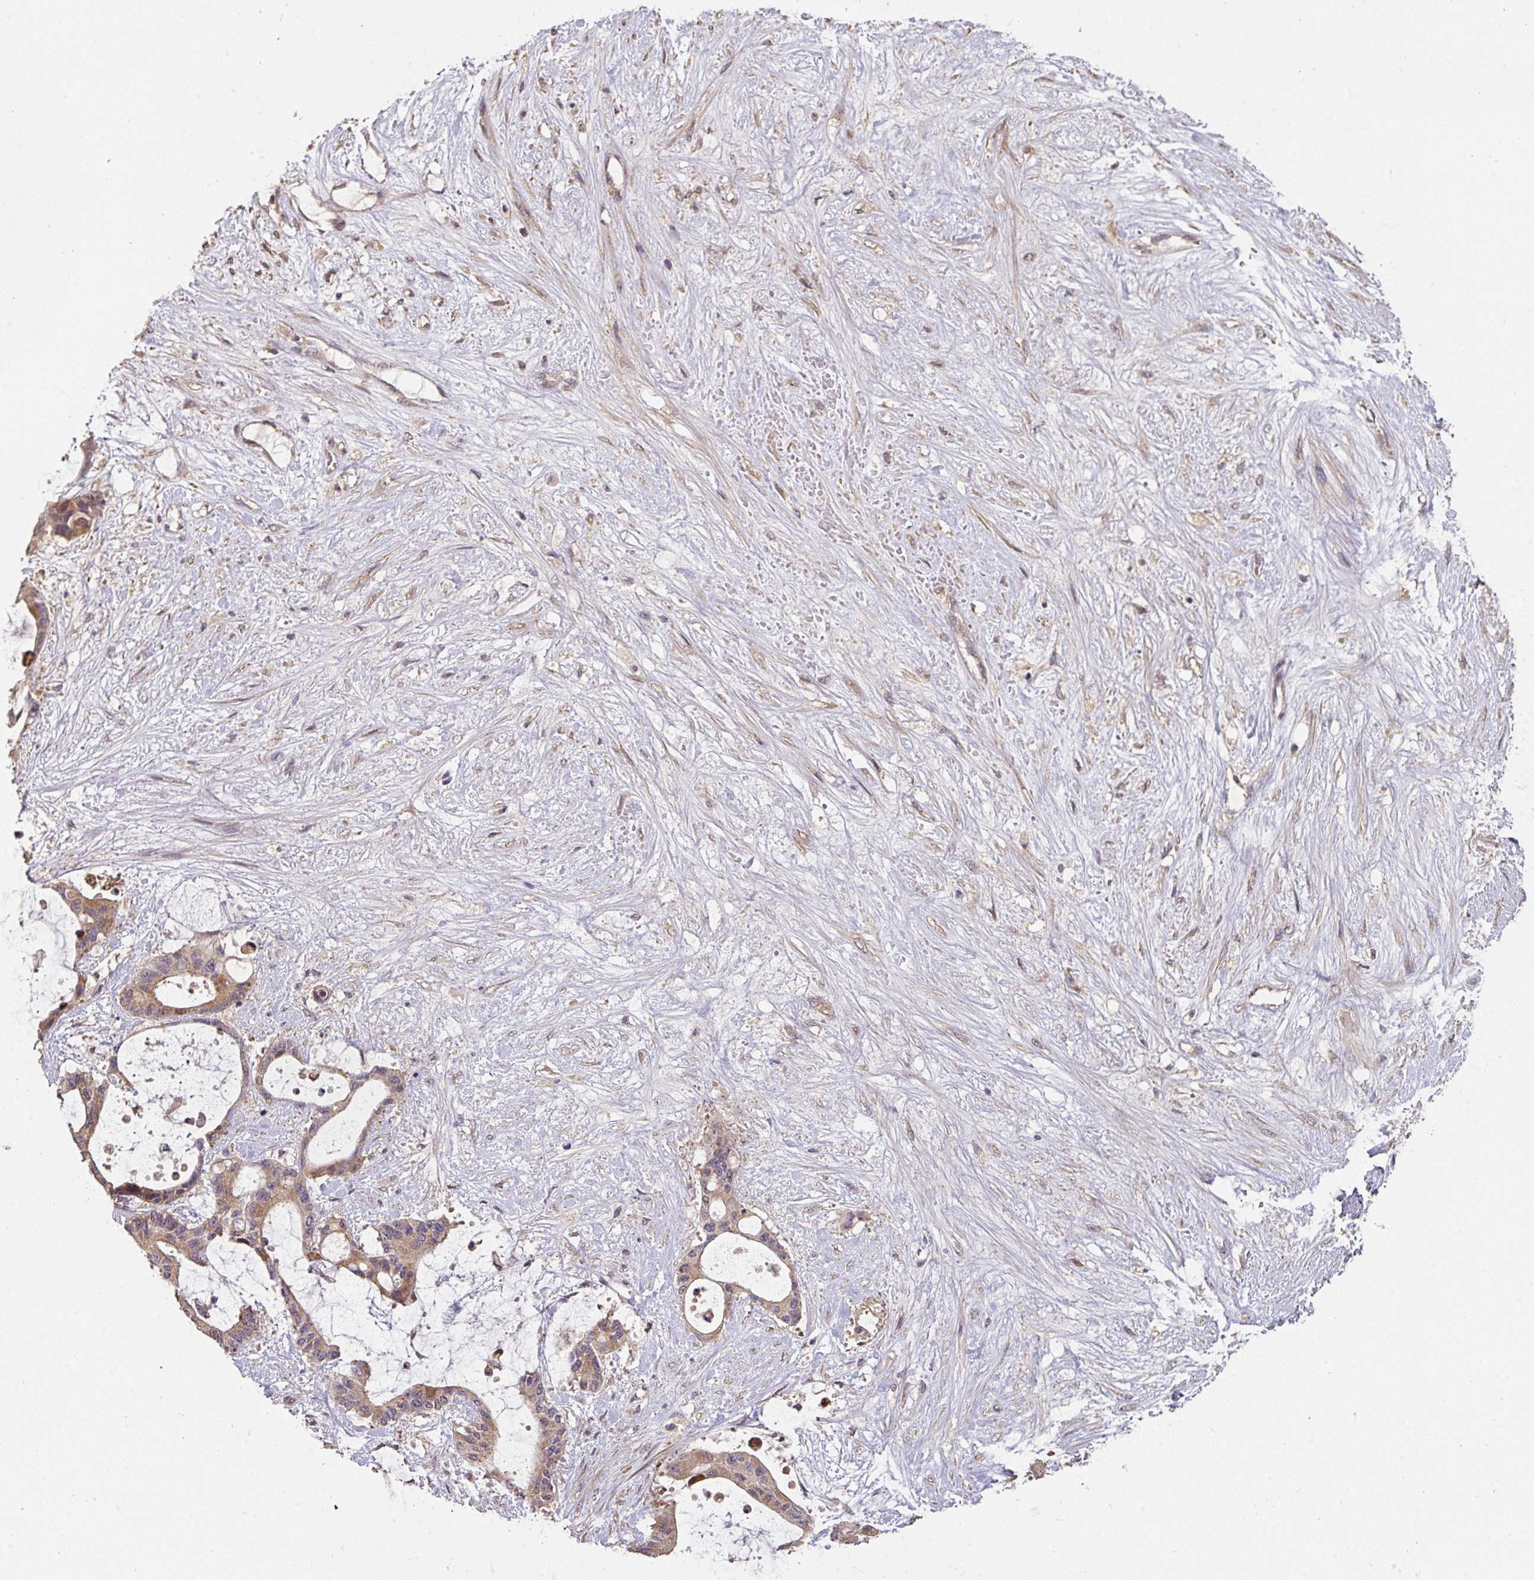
{"staining": {"intensity": "moderate", "quantity": ">75%", "location": "cytoplasmic/membranous"}, "tissue": "liver cancer", "cell_type": "Tumor cells", "image_type": "cancer", "snomed": [{"axis": "morphology", "description": "Normal tissue, NOS"}, {"axis": "morphology", "description": "Cholangiocarcinoma"}, {"axis": "topography", "description": "Liver"}, {"axis": "topography", "description": "Peripheral nerve tissue"}], "caption": "High-power microscopy captured an immunohistochemistry photomicrograph of liver cancer, revealing moderate cytoplasmic/membranous expression in about >75% of tumor cells.", "gene": "ACVR2B", "patient": {"sex": "female", "age": 73}}